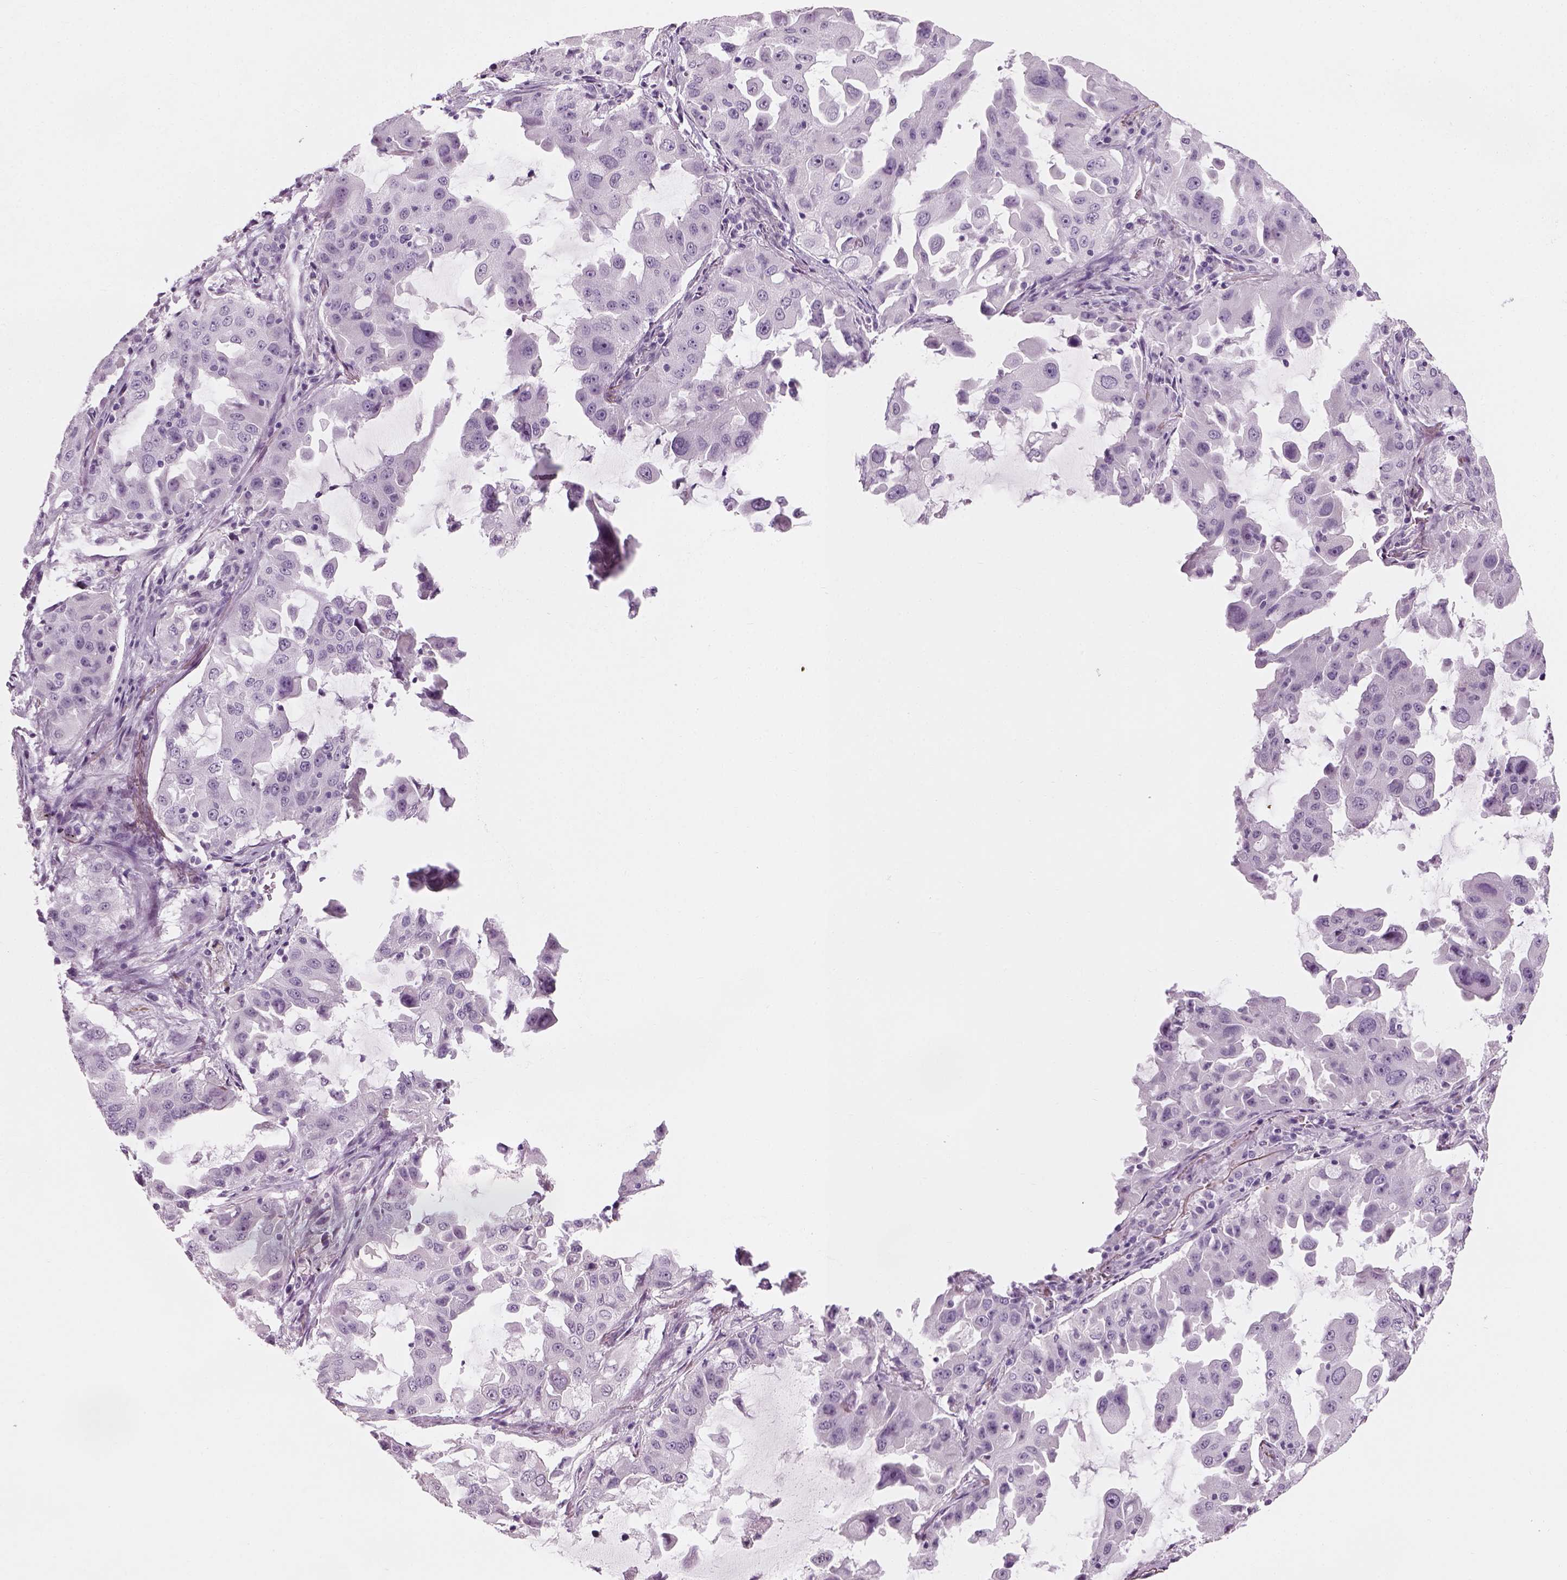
{"staining": {"intensity": "negative", "quantity": "none", "location": "none"}, "tissue": "lung cancer", "cell_type": "Tumor cells", "image_type": "cancer", "snomed": [{"axis": "morphology", "description": "Adenocarcinoma, NOS"}, {"axis": "topography", "description": "Lung"}], "caption": "Immunohistochemistry (IHC) photomicrograph of human lung cancer (adenocarcinoma) stained for a protein (brown), which reveals no positivity in tumor cells. (Stains: DAB (3,3'-diaminobenzidine) IHC with hematoxylin counter stain, Microscopy: brightfield microscopy at high magnification).", "gene": "TH", "patient": {"sex": "female", "age": 61}}